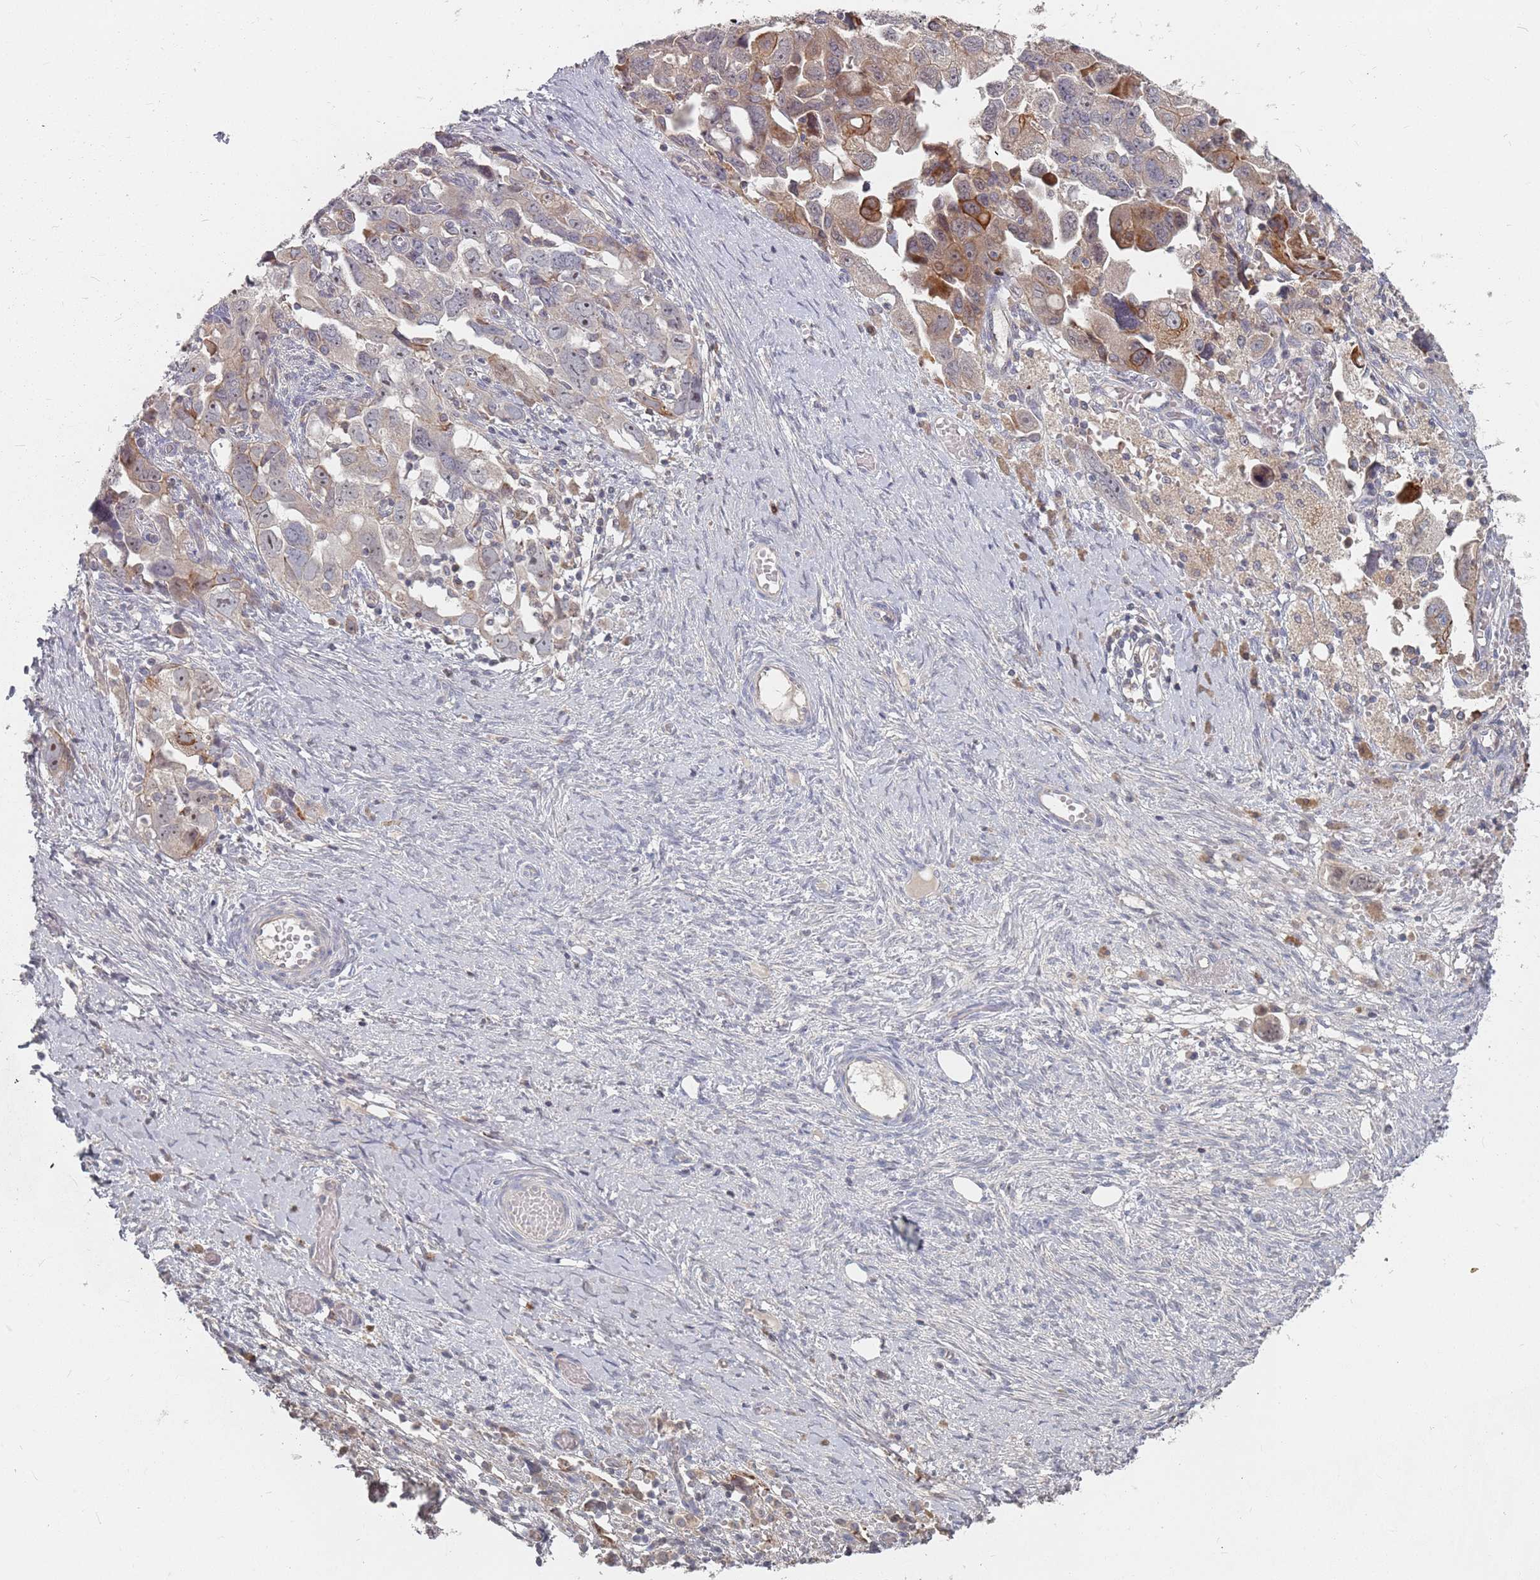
{"staining": {"intensity": "moderate", "quantity": "<25%", "location": "cytoplasmic/membranous"}, "tissue": "ovarian cancer", "cell_type": "Tumor cells", "image_type": "cancer", "snomed": [{"axis": "morphology", "description": "Carcinoma, NOS"}, {"axis": "morphology", "description": "Cystadenocarcinoma, serous, NOS"}, {"axis": "topography", "description": "Ovary"}], "caption": "DAB immunohistochemical staining of ovarian cancer displays moderate cytoplasmic/membranous protein expression in approximately <25% of tumor cells.", "gene": "ADAL", "patient": {"sex": "female", "age": 69}}